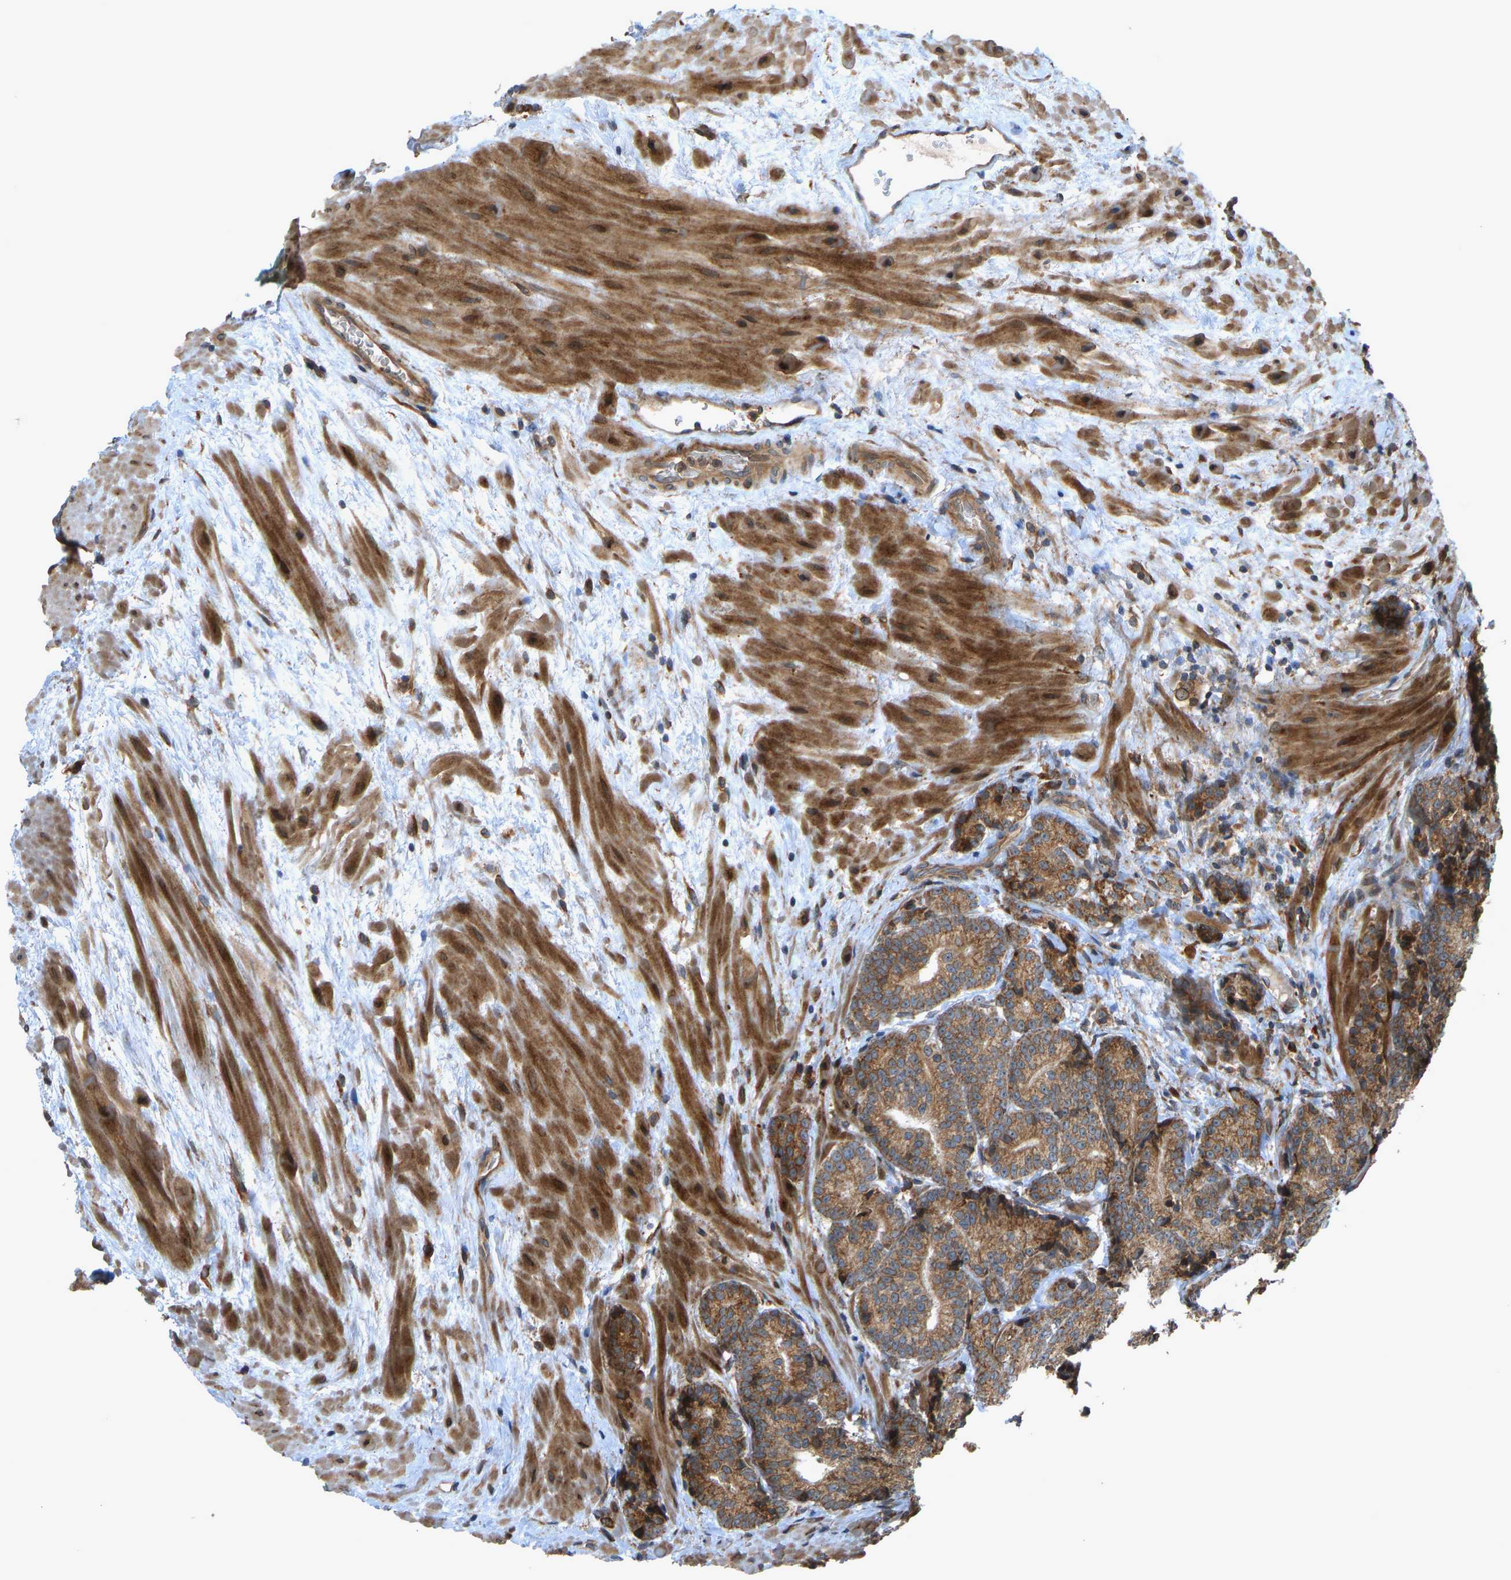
{"staining": {"intensity": "moderate", "quantity": ">75%", "location": "cytoplasmic/membranous"}, "tissue": "prostate cancer", "cell_type": "Tumor cells", "image_type": "cancer", "snomed": [{"axis": "morphology", "description": "Adenocarcinoma, High grade"}, {"axis": "topography", "description": "Prostate"}], "caption": "Moderate cytoplasmic/membranous protein staining is identified in approximately >75% of tumor cells in prostate cancer (high-grade adenocarcinoma).", "gene": "RPN2", "patient": {"sex": "male", "age": 61}}